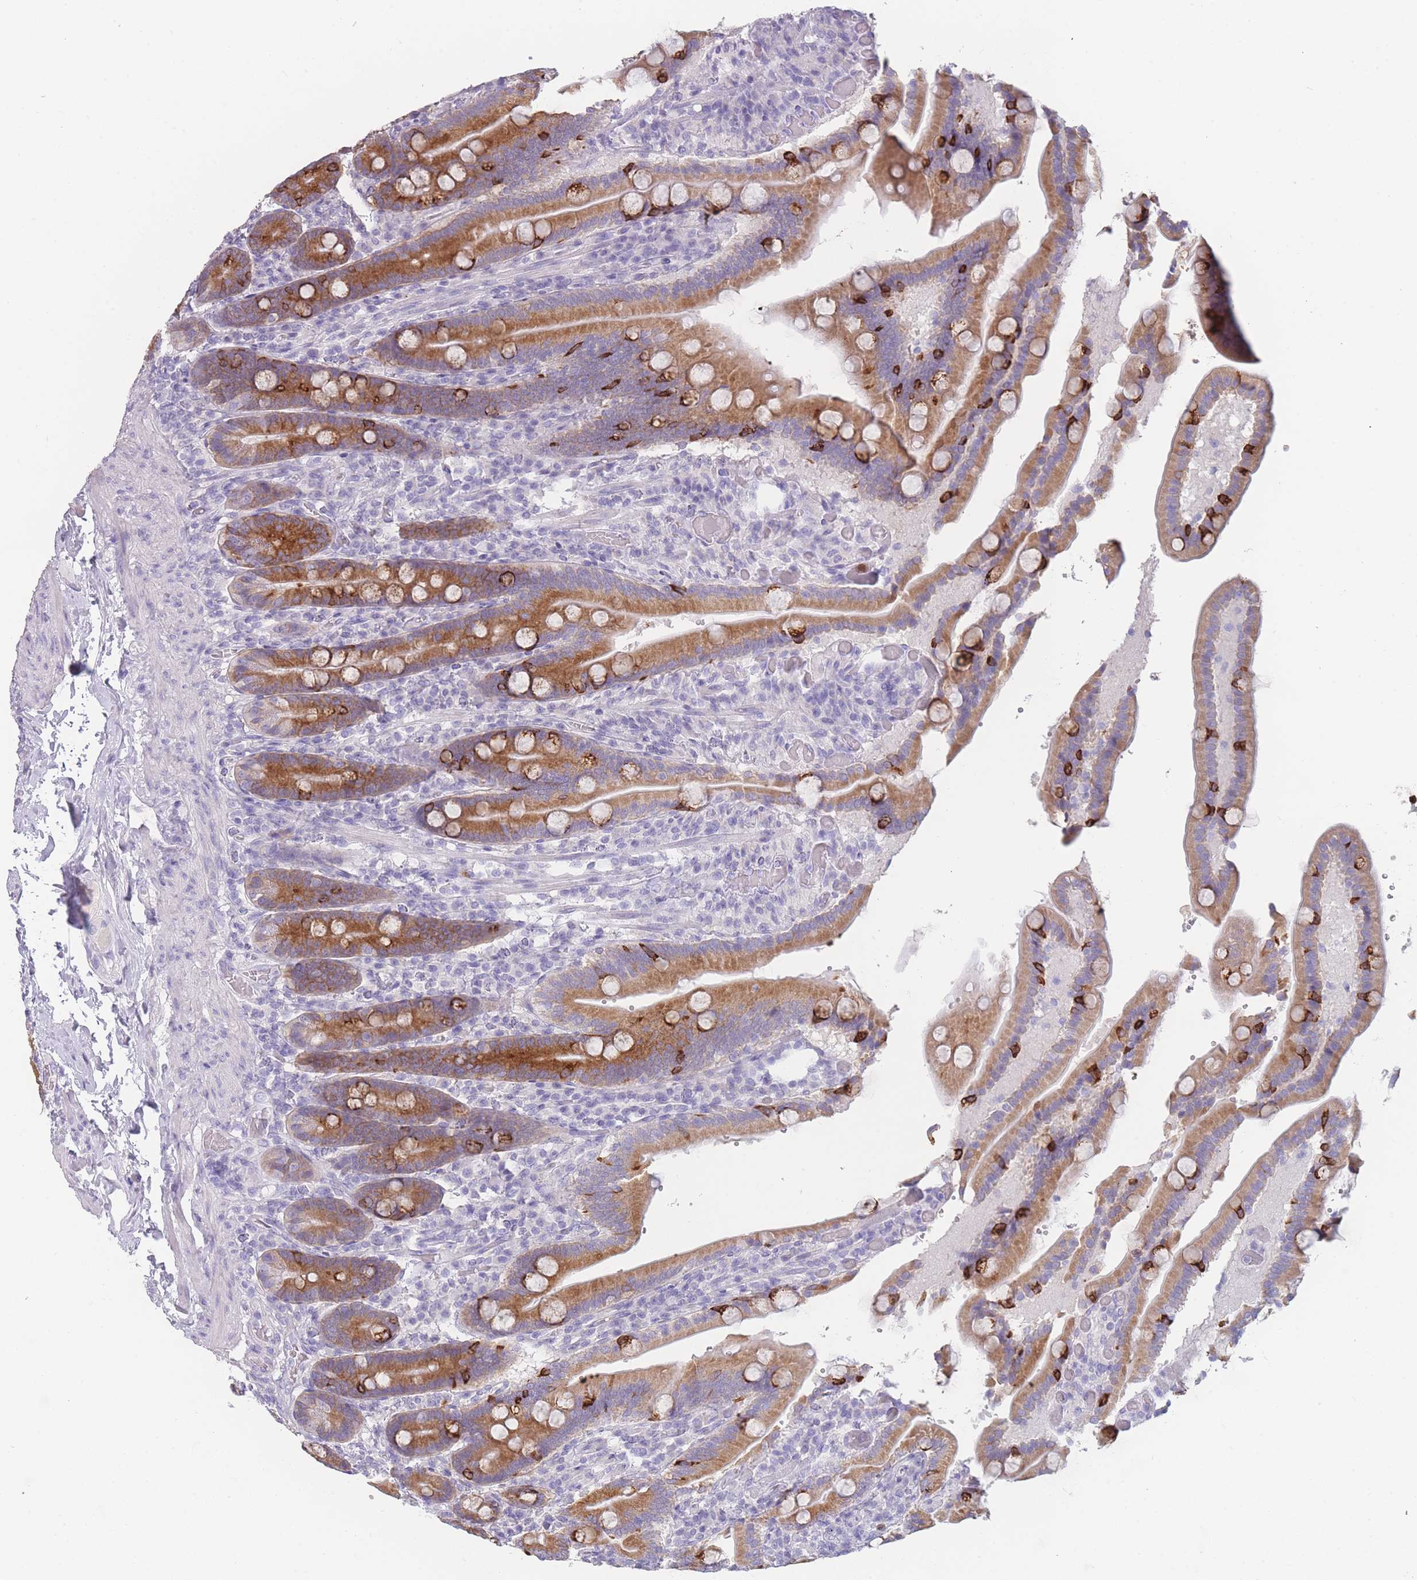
{"staining": {"intensity": "strong", "quantity": "25%-75%", "location": "cytoplasmic/membranous"}, "tissue": "duodenum", "cell_type": "Glandular cells", "image_type": "normal", "snomed": [{"axis": "morphology", "description": "Normal tissue, NOS"}, {"axis": "topography", "description": "Duodenum"}], "caption": "Protein staining of normal duodenum displays strong cytoplasmic/membranous staining in approximately 25%-75% of glandular cells.", "gene": "ZNF627", "patient": {"sex": "female", "age": 62}}